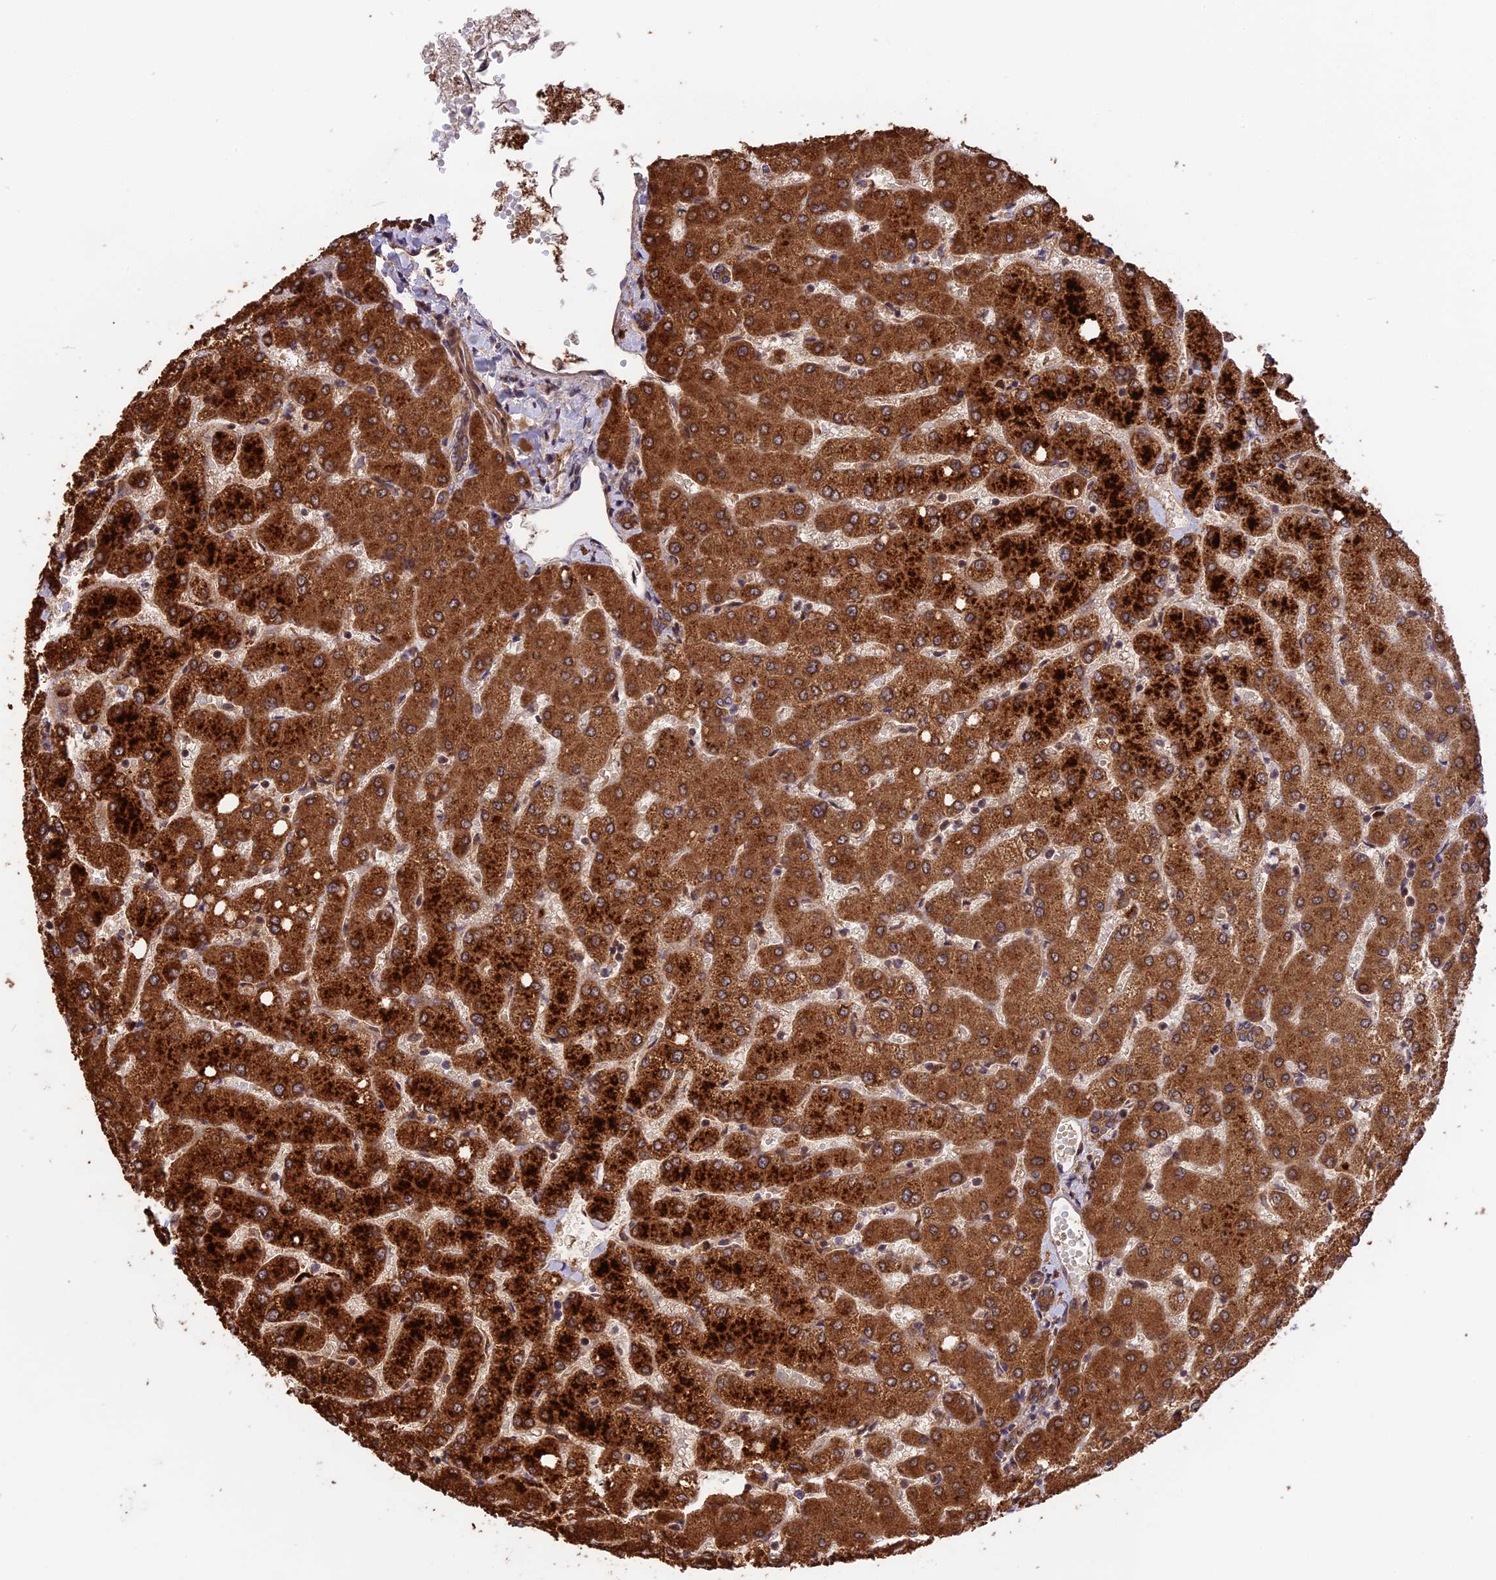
{"staining": {"intensity": "moderate", "quantity": ">75%", "location": "cytoplasmic/membranous"}, "tissue": "liver", "cell_type": "Cholangiocytes", "image_type": "normal", "snomed": [{"axis": "morphology", "description": "Normal tissue, NOS"}, {"axis": "topography", "description": "Liver"}], "caption": "Immunohistochemical staining of normal liver reveals moderate cytoplasmic/membranous protein staining in about >75% of cholangiocytes.", "gene": "ESCO1", "patient": {"sex": "female", "age": 54}}